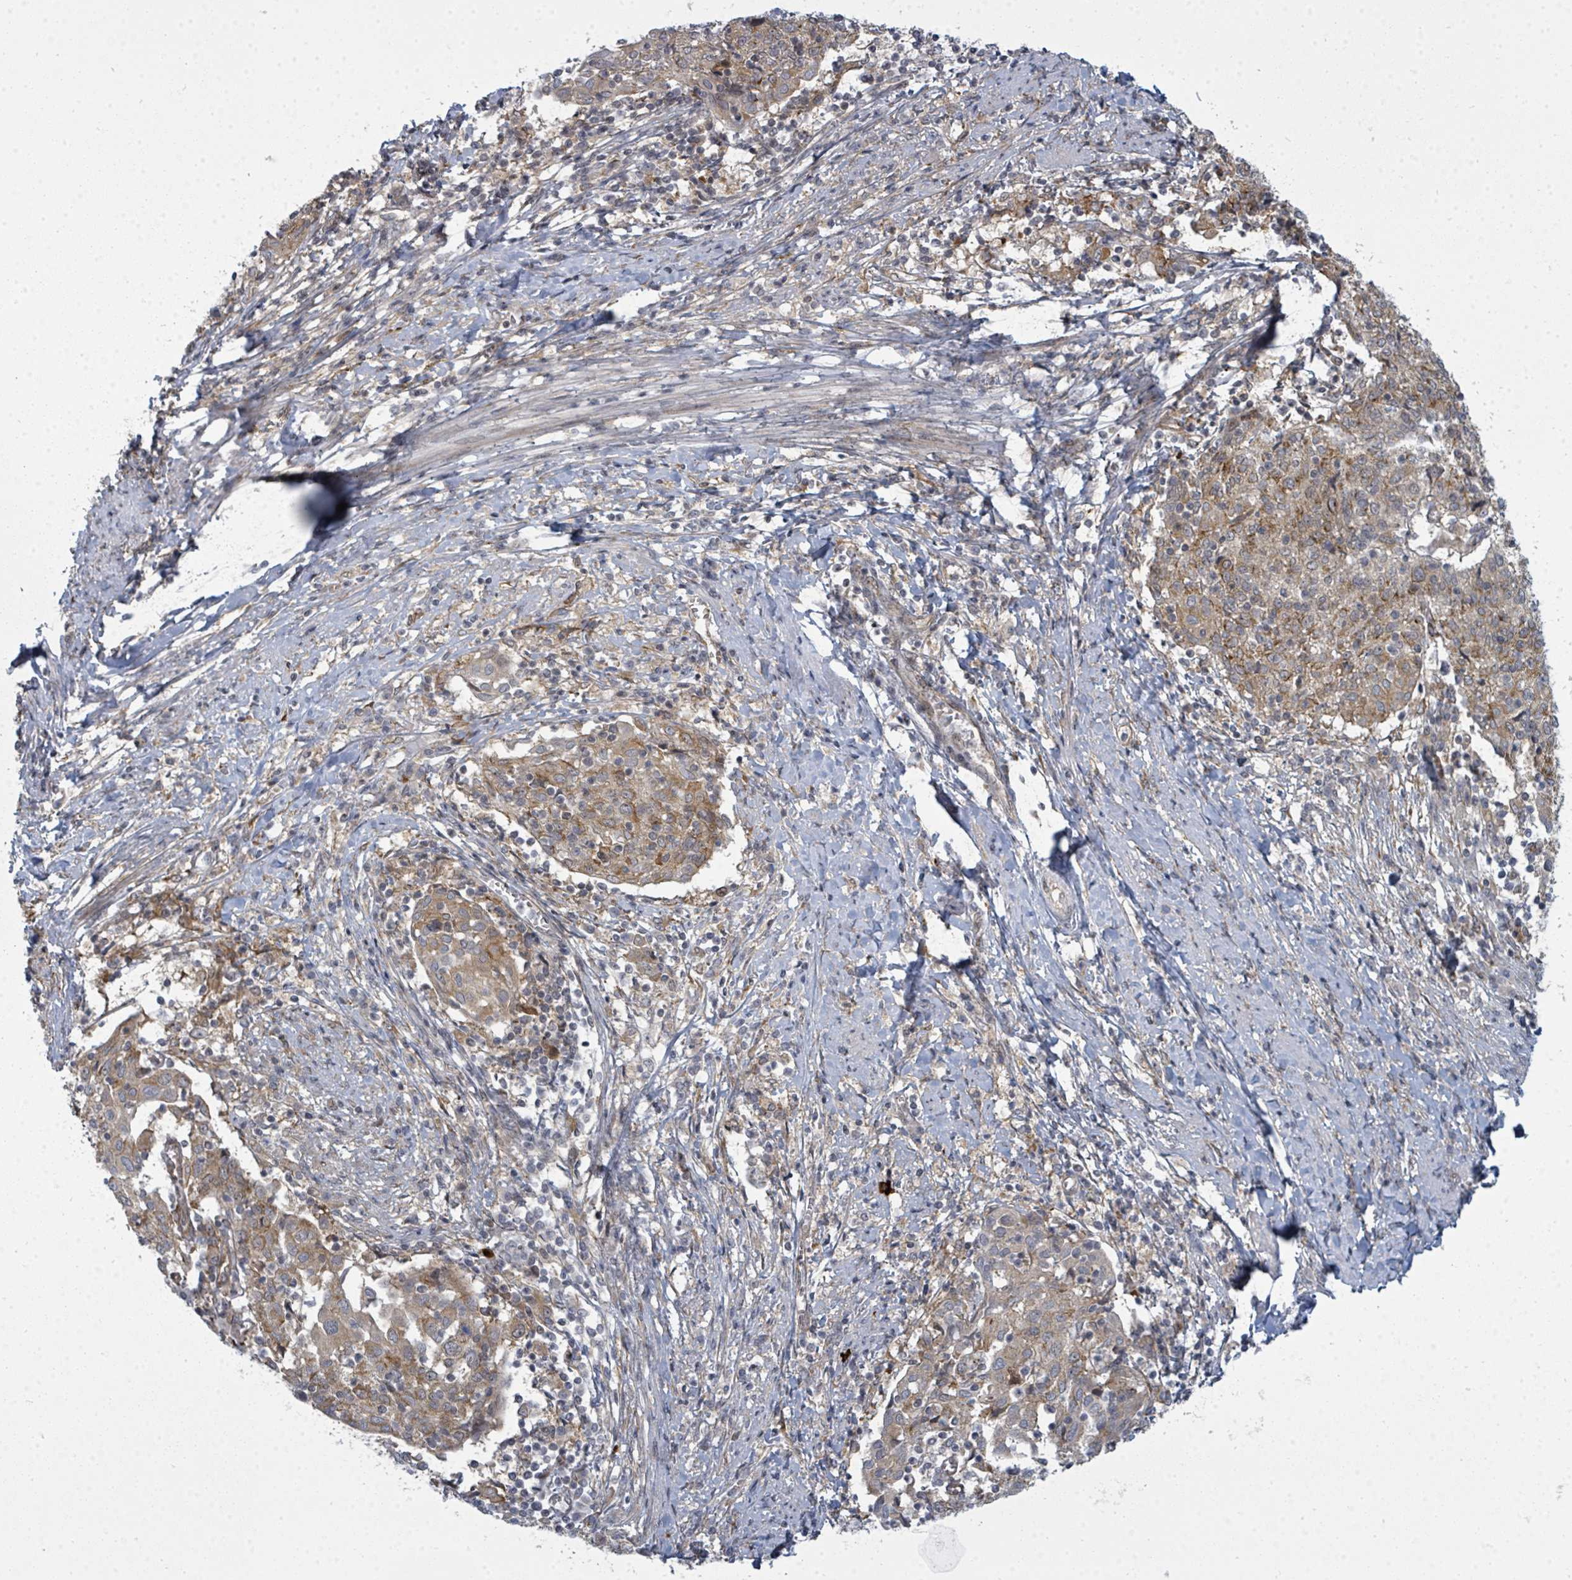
{"staining": {"intensity": "moderate", "quantity": "25%-75%", "location": "cytoplasmic/membranous"}, "tissue": "cervical cancer", "cell_type": "Tumor cells", "image_type": "cancer", "snomed": [{"axis": "morphology", "description": "Squamous cell carcinoma, NOS"}, {"axis": "topography", "description": "Cervix"}], "caption": "Moderate cytoplasmic/membranous protein positivity is seen in about 25%-75% of tumor cells in cervical cancer.", "gene": "PSMG2", "patient": {"sex": "female", "age": 52}}